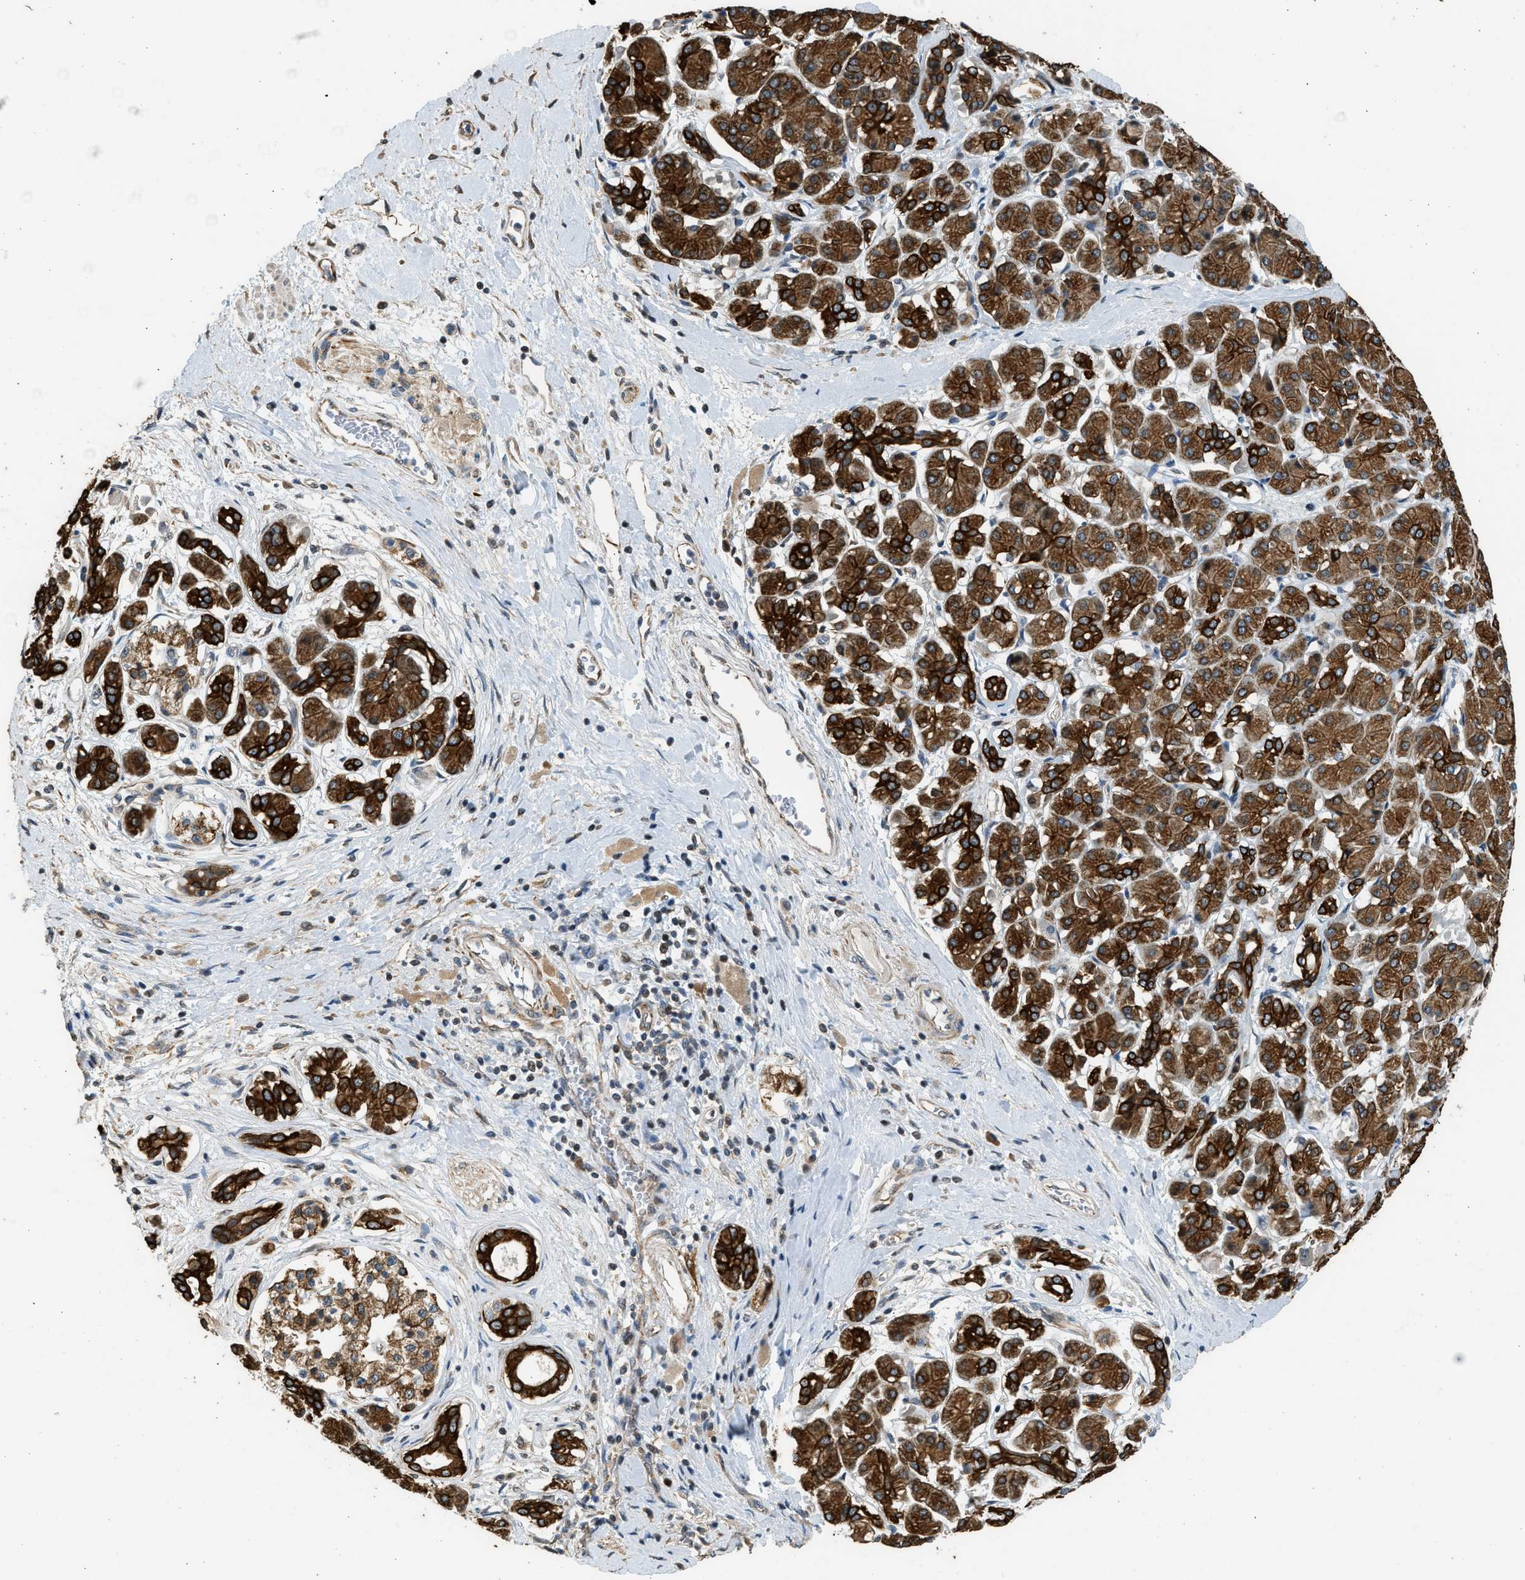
{"staining": {"intensity": "strong", "quantity": ">75%", "location": "cytoplasmic/membranous"}, "tissue": "pancreatic cancer", "cell_type": "Tumor cells", "image_type": "cancer", "snomed": [{"axis": "morphology", "description": "Adenocarcinoma, NOS"}, {"axis": "topography", "description": "Pancreas"}], "caption": "Immunohistochemistry micrograph of neoplastic tissue: pancreatic cancer stained using immunohistochemistry displays high levels of strong protein expression localized specifically in the cytoplasmic/membranous of tumor cells, appearing as a cytoplasmic/membranous brown color.", "gene": "PCLO", "patient": {"sex": "male", "age": 55}}